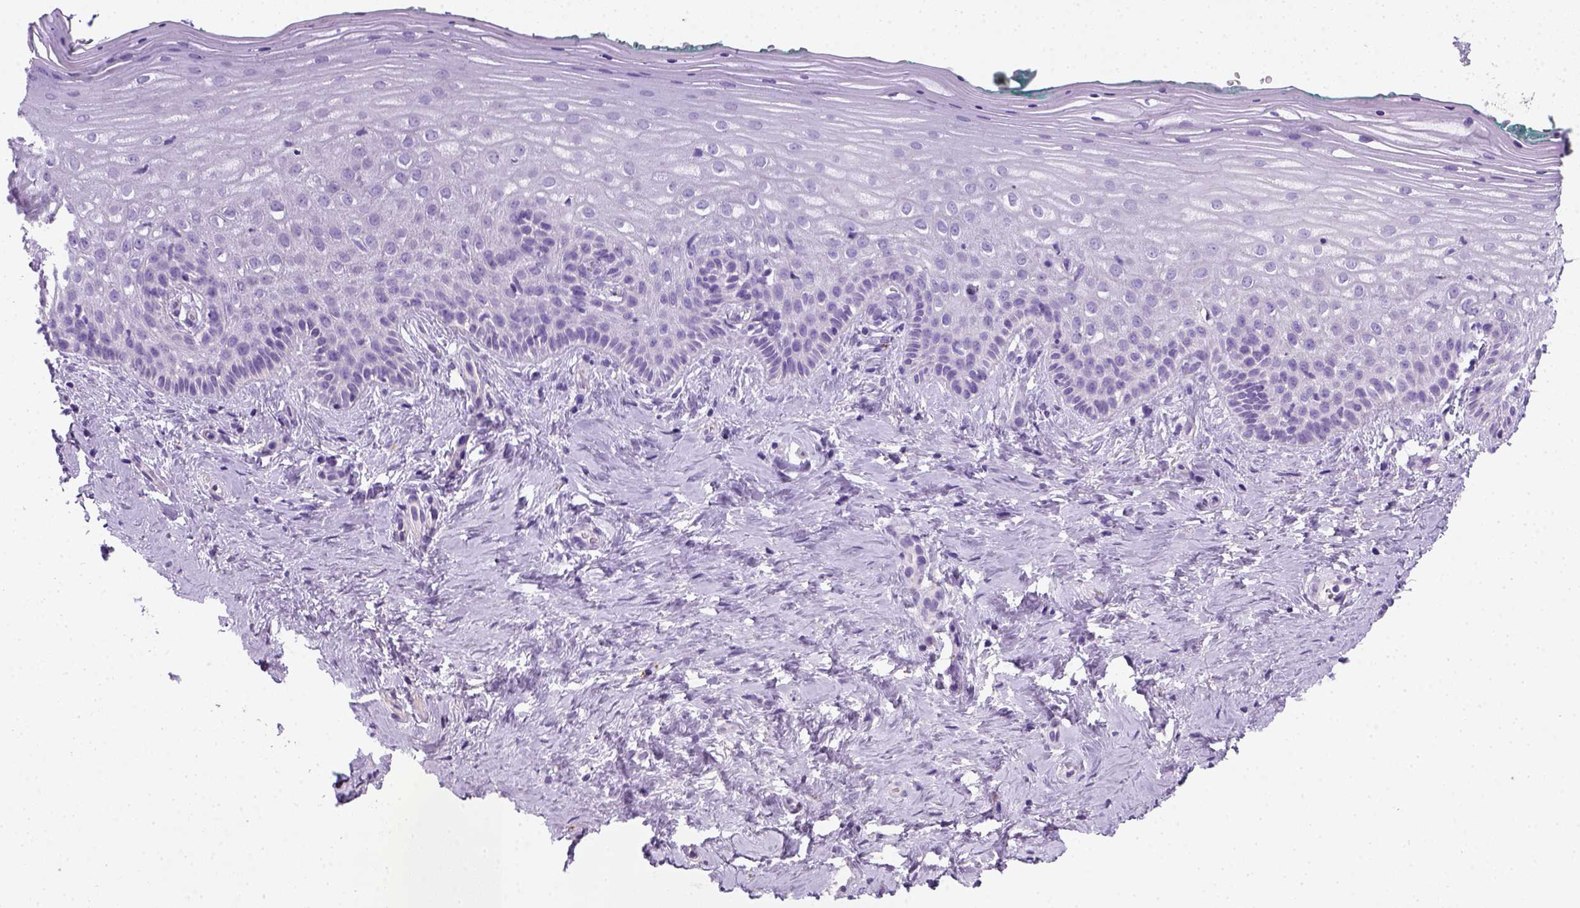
{"staining": {"intensity": "negative", "quantity": "none", "location": "none"}, "tissue": "vagina", "cell_type": "Squamous epithelial cells", "image_type": "normal", "snomed": [{"axis": "morphology", "description": "Normal tissue, NOS"}, {"axis": "topography", "description": "Vagina"}], "caption": "High power microscopy histopathology image of an immunohistochemistry (IHC) micrograph of benign vagina, revealing no significant staining in squamous epithelial cells. The staining was performed using DAB to visualize the protein expression in brown, while the nuclei were stained in blue with hematoxylin (Magnification: 20x).", "gene": "KRT71", "patient": {"sex": "female", "age": 45}}